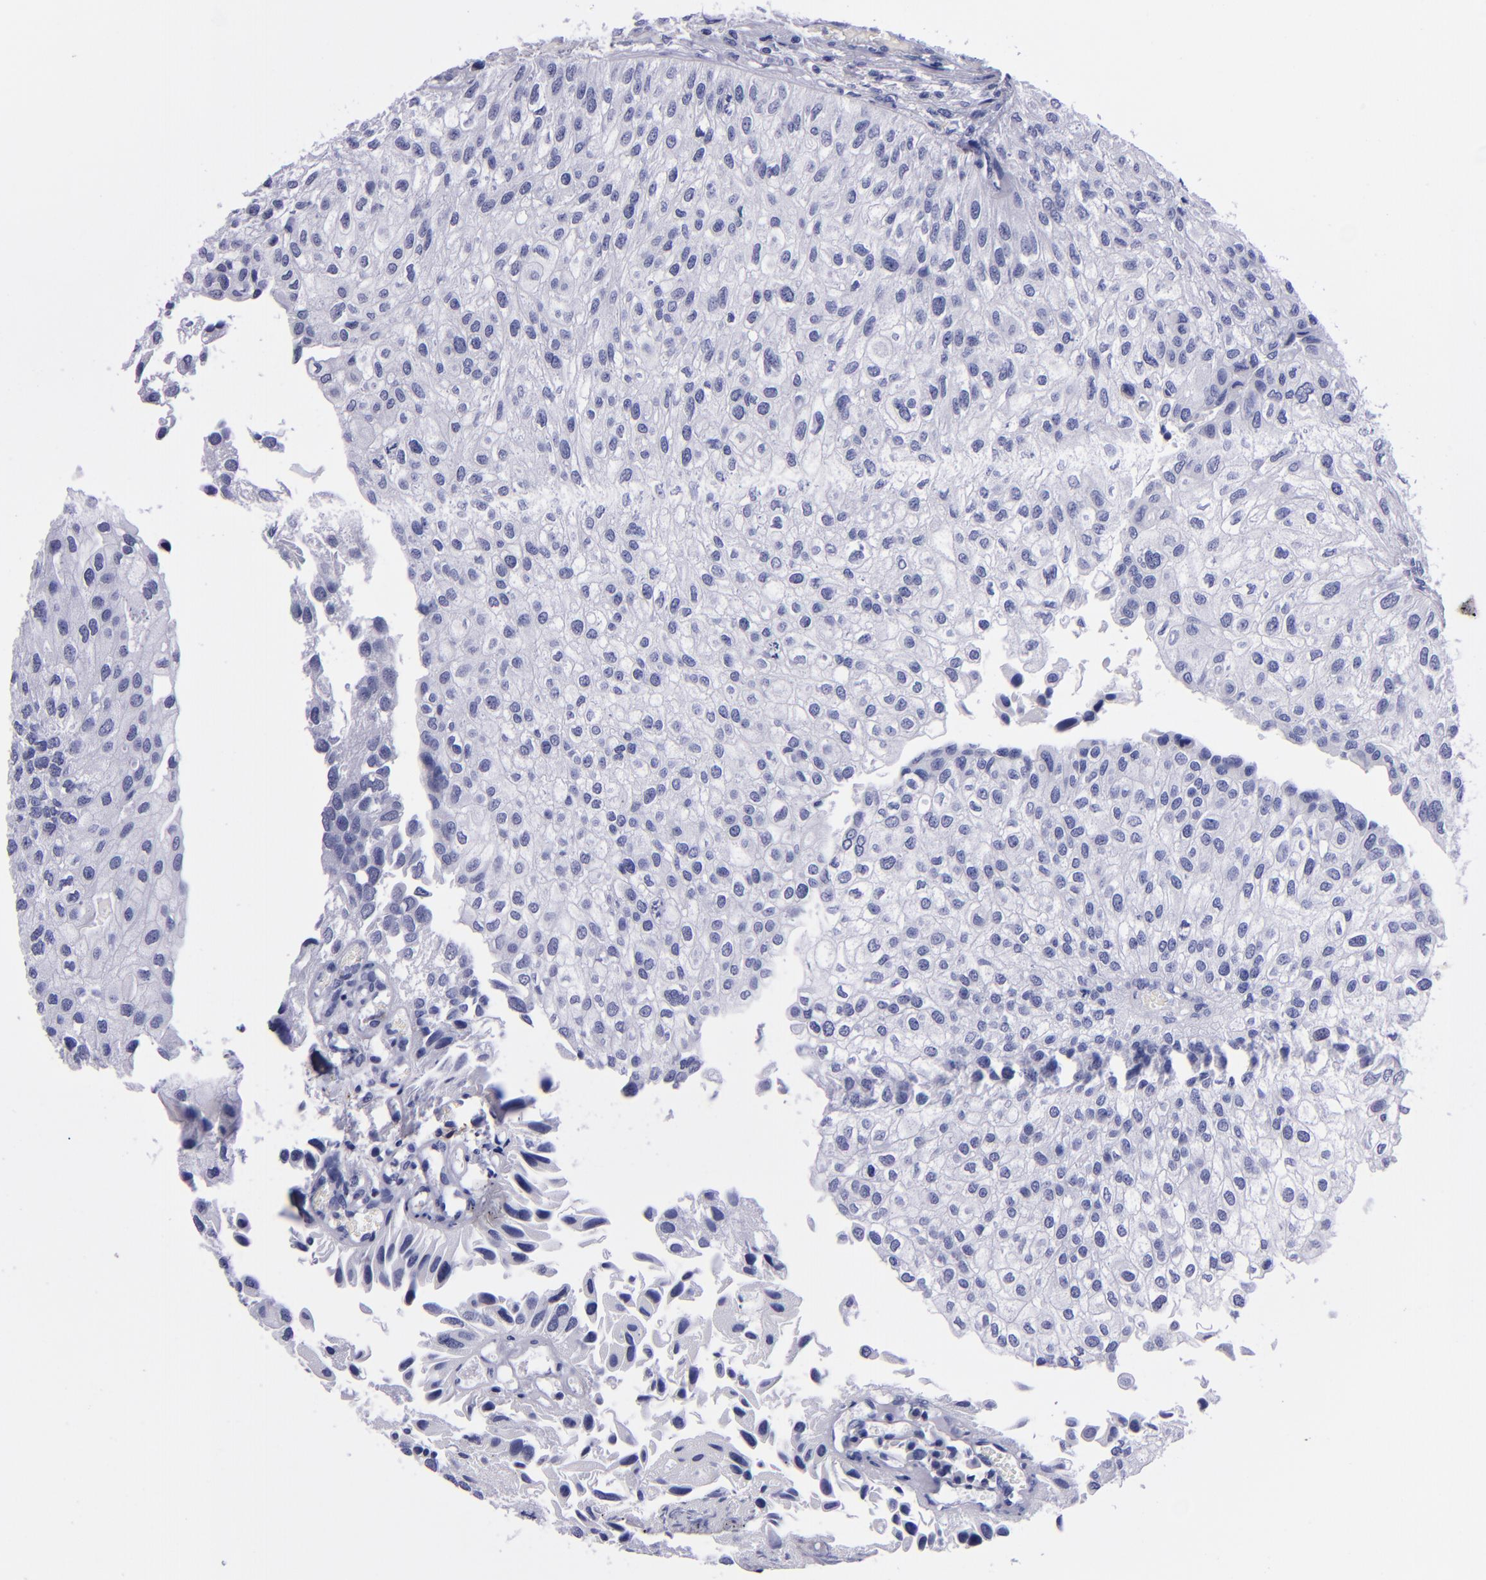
{"staining": {"intensity": "negative", "quantity": "none", "location": "none"}, "tissue": "urothelial cancer", "cell_type": "Tumor cells", "image_type": "cancer", "snomed": [{"axis": "morphology", "description": "Urothelial carcinoma, Low grade"}, {"axis": "topography", "description": "Urinary bladder"}], "caption": "The immunohistochemistry (IHC) histopathology image has no significant expression in tumor cells of urothelial cancer tissue.", "gene": "CD37", "patient": {"sex": "female", "age": 89}}